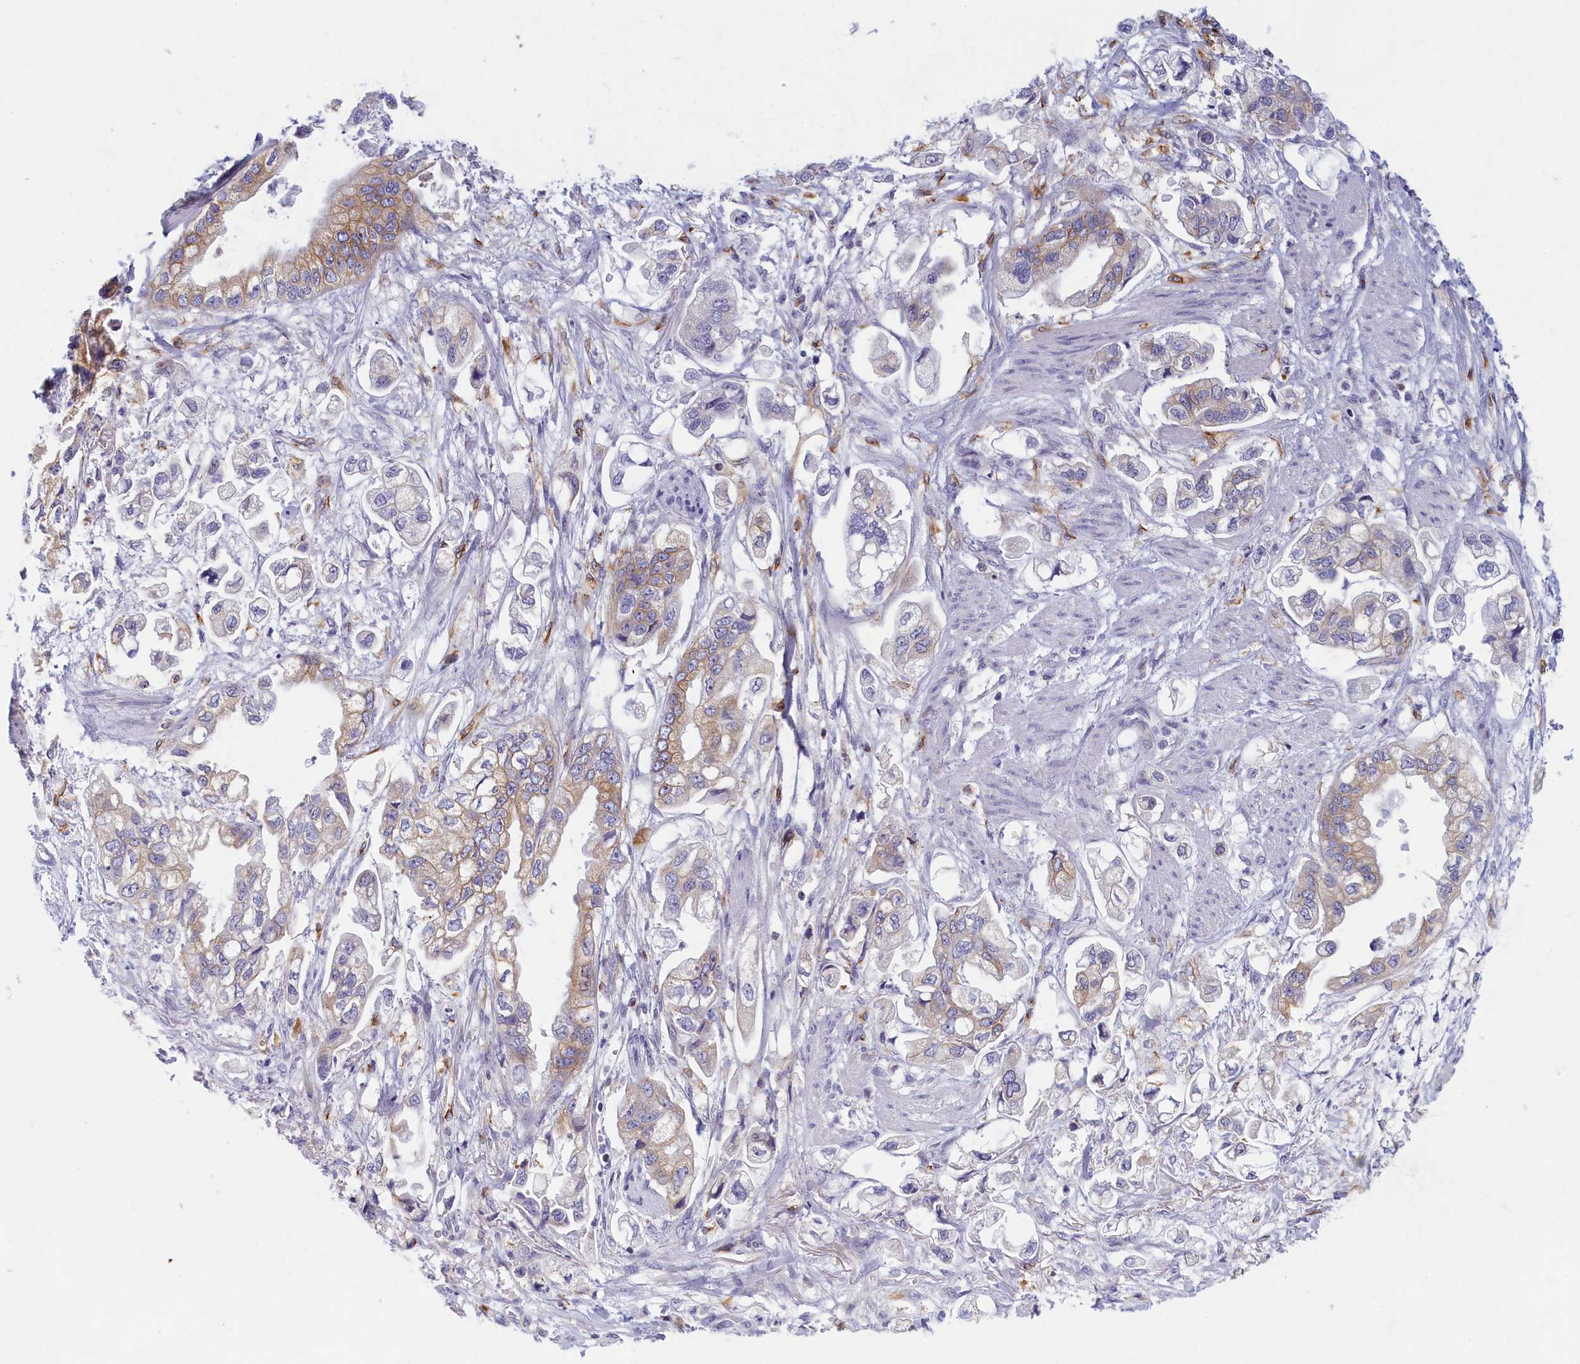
{"staining": {"intensity": "moderate", "quantity": "<25%", "location": "cytoplasmic/membranous"}, "tissue": "stomach cancer", "cell_type": "Tumor cells", "image_type": "cancer", "snomed": [{"axis": "morphology", "description": "Adenocarcinoma, NOS"}, {"axis": "topography", "description": "Stomach"}], "caption": "Human stomach cancer (adenocarcinoma) stained with a protein marker reveals moderate staining in tumor cells.", "gene": "NOL10", "patient": {"sex": "male", "age": 62}}